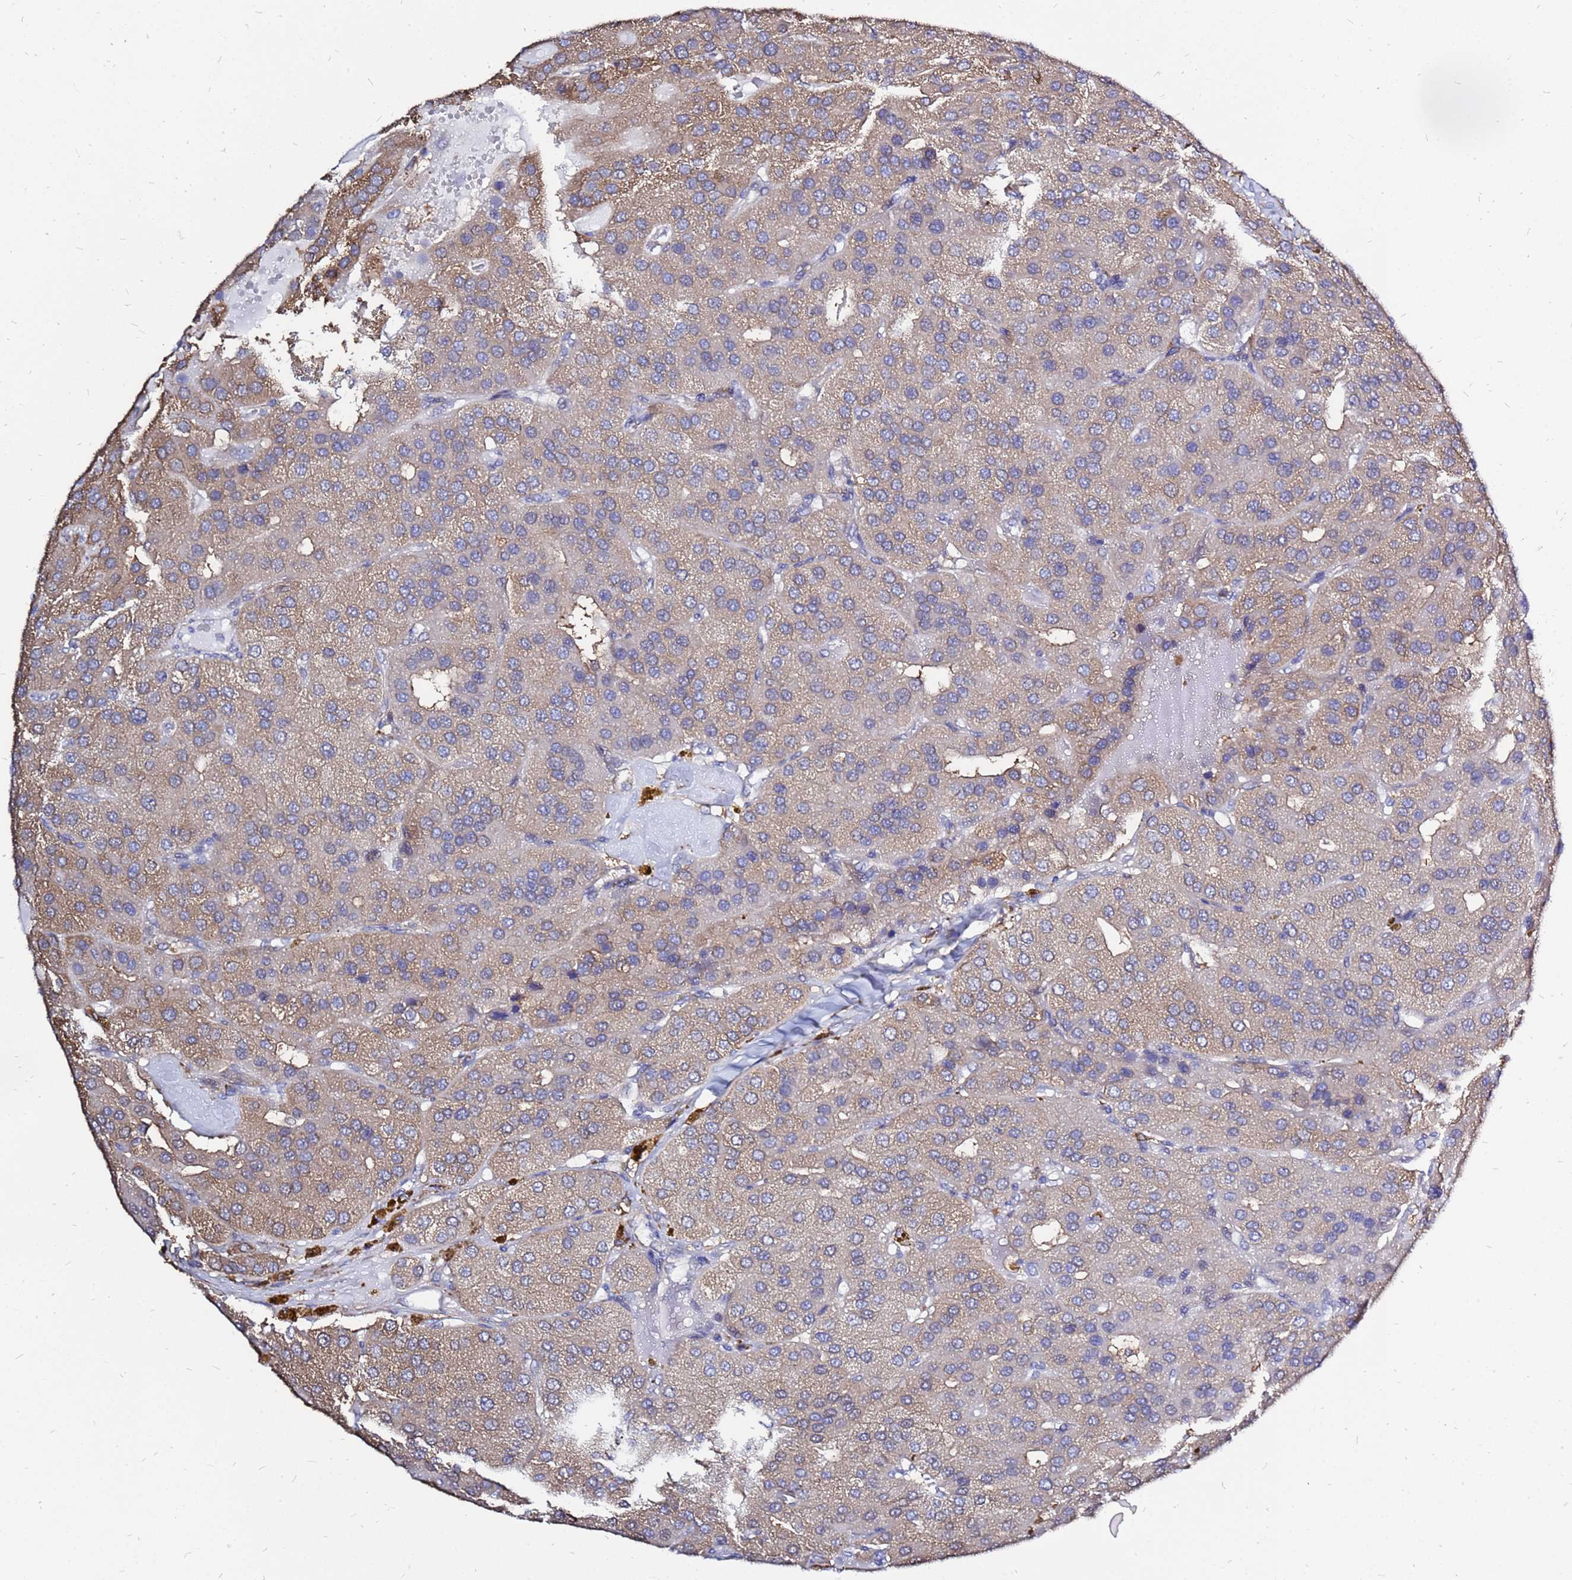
{"staining": {"intensity": "moderate", "quantity": ">75%", "location": "cytoplasmic/membranous"}, "tissue": "parathyroid gland", "cell_type": "Glandular cells", "image_type": "normal", "snomed": [{"axis": "morphology", "description": "Normal tissue, NOS"}, {"axis": "morphology", "description": "Adenoma, NOS"}, {"axis": "topography", "description": "Parathyroid gland"}], "caption": "An IHC micrograph of unremarkable tissue is shown. Protein staining in brown labels moderate cytoplasmic/membranous positivity in parathyroid gland within glandular cells. Immunohistochemistry stains the protein of interest in brown and the nuclei are stained blue.", "gene": "MOB2", "patient": {"sex": "female", "age": 86}}